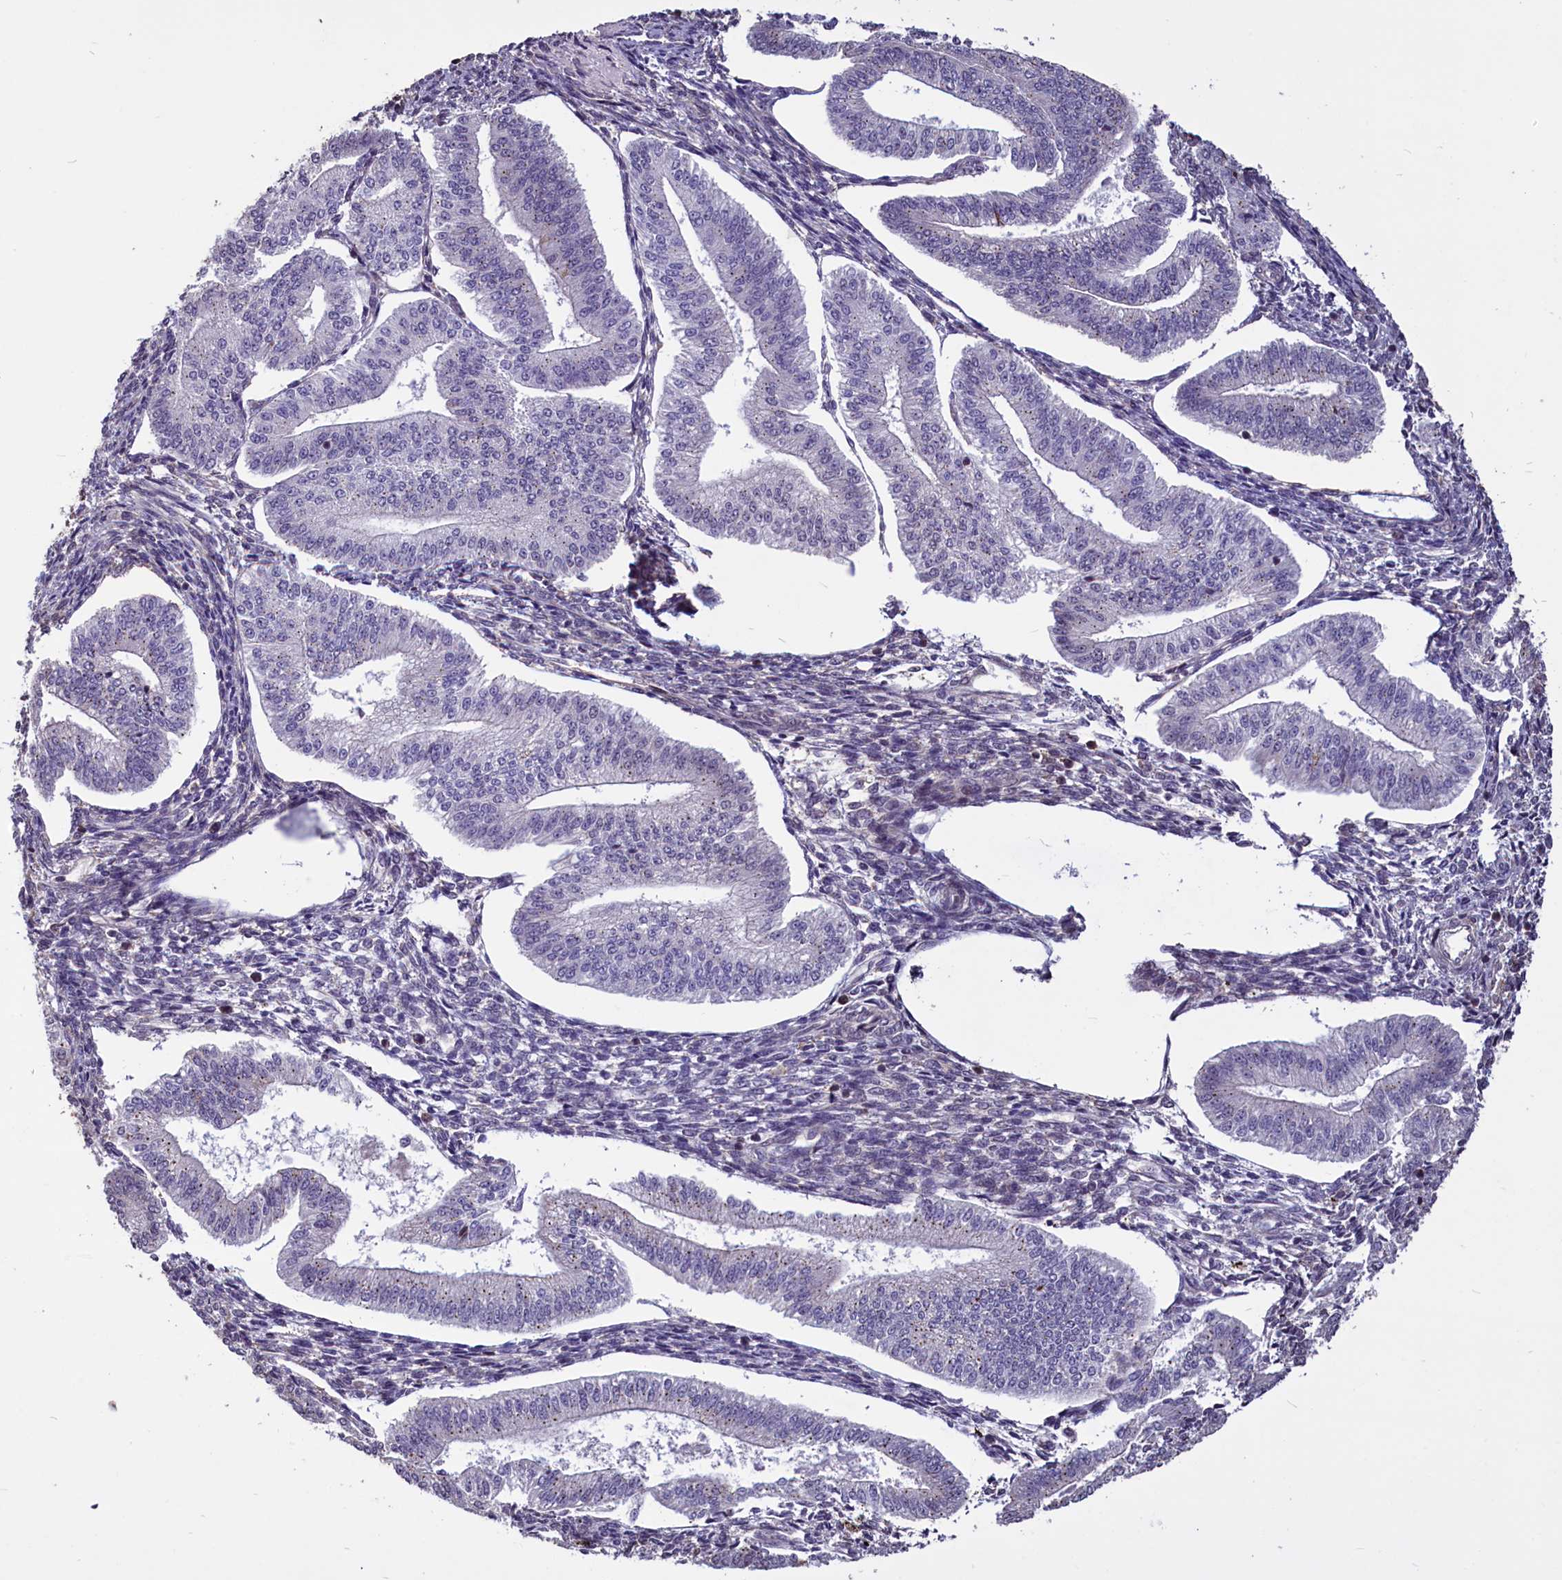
{"staining": {"intensity": "negative", "quantity": "none", "location": "none"}, "tissue": "endometrium", "cell_type": "Cells in endometrial stroma", "image_type": "normal", "snomed": [{"axis": "morphology", "description": "Normal tissue, NOS"}, {"axis": "topography", "description": "Endometrium"}], "caption": "Immunohistochemistry (IHC) image of normal endometrium: human endometrium stained with DAB shows no significant protein staining in cells in endometrial stroma. (Immunohistochemistry, brightfield microscopy, high magnification).", "gene": "SHFL", "patient": {"sex": "female", "age": 34}}